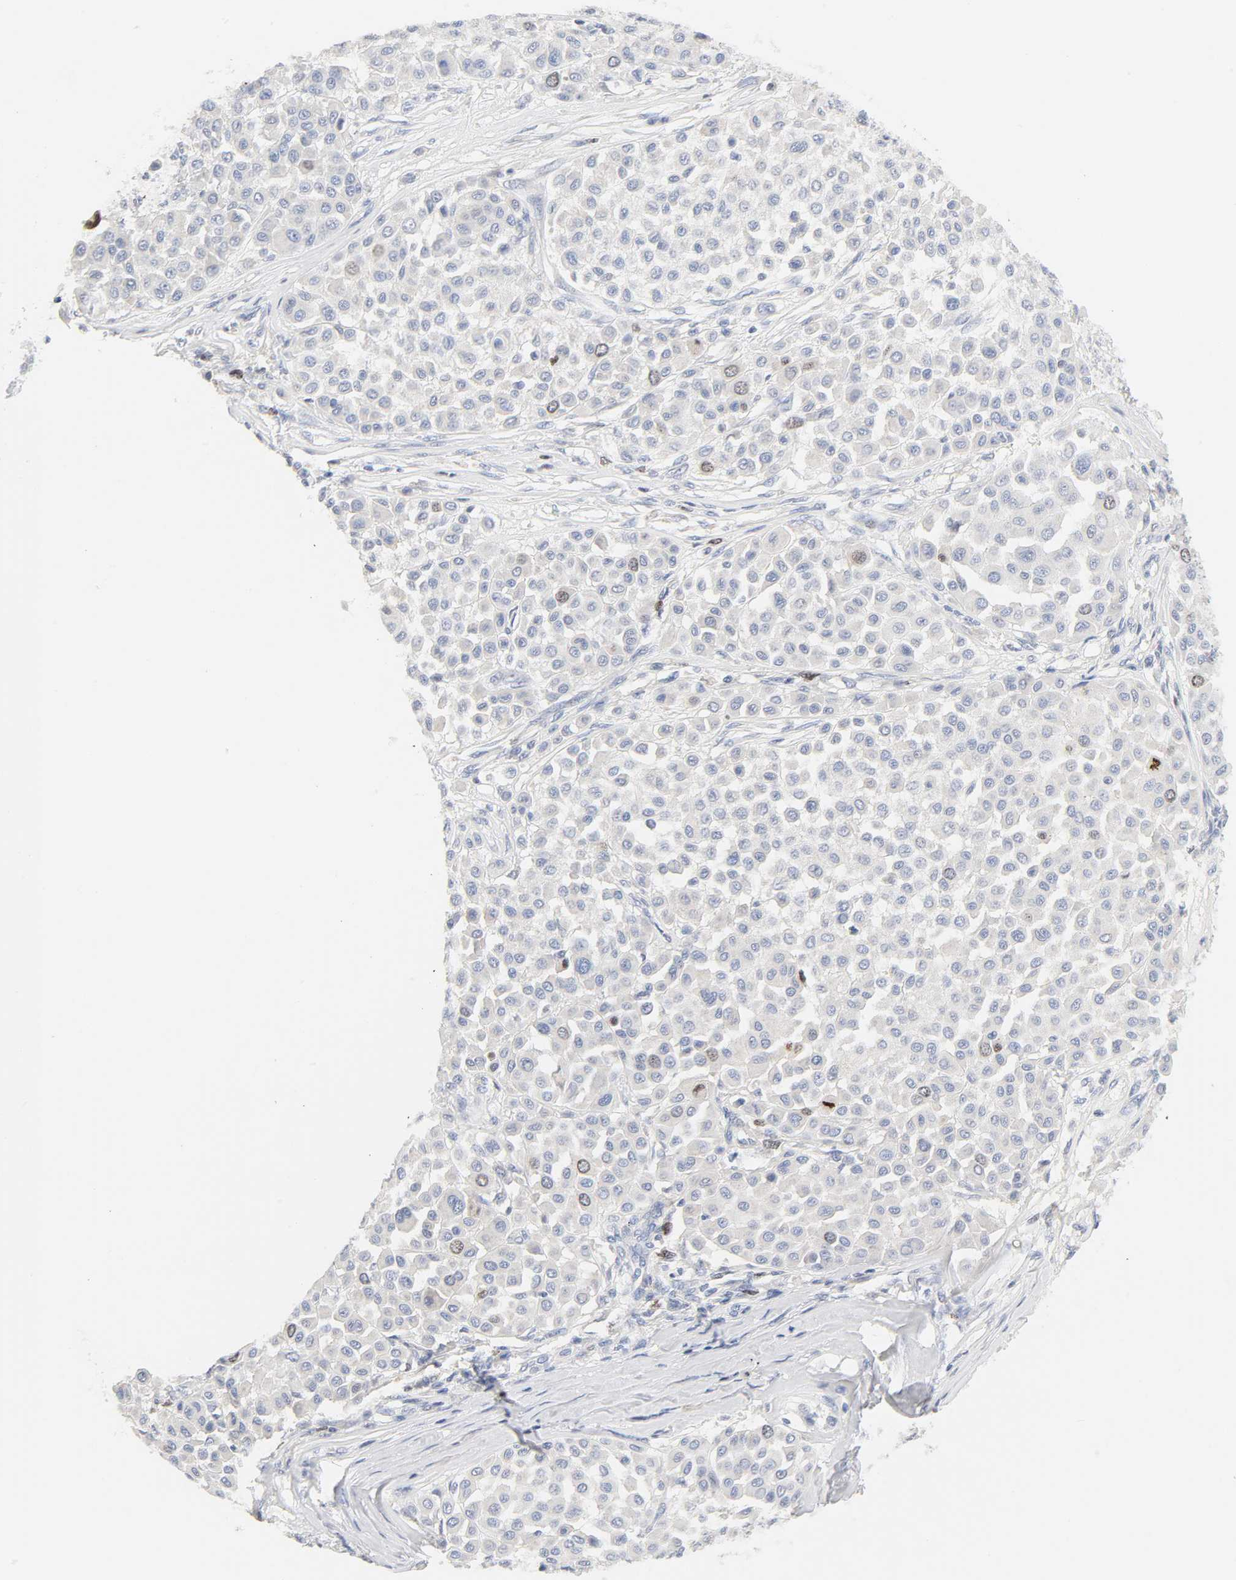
{"staining": {"intensity": "moderate", "quantity": "<25%", "location": "nuclear"}, "tissue": "melanoma", "cell_type": "Tumor cells", "image_type": "cancer", "snomed": [{"axis": "morphology", "description": "Malignant melanoma, Metastatic site"}, {"axis": "topography", "description": "Soft tissue"}], "caption": "Tumor cells display low levels of moderate nuclear staining in approximately <25% of cells in human malignant melanoma (metastatic site). (DAB IHC with brightfield microscopy, high magnification).", "gene": "BIRC5", "patient": {"sex": "male", "age": 41}}